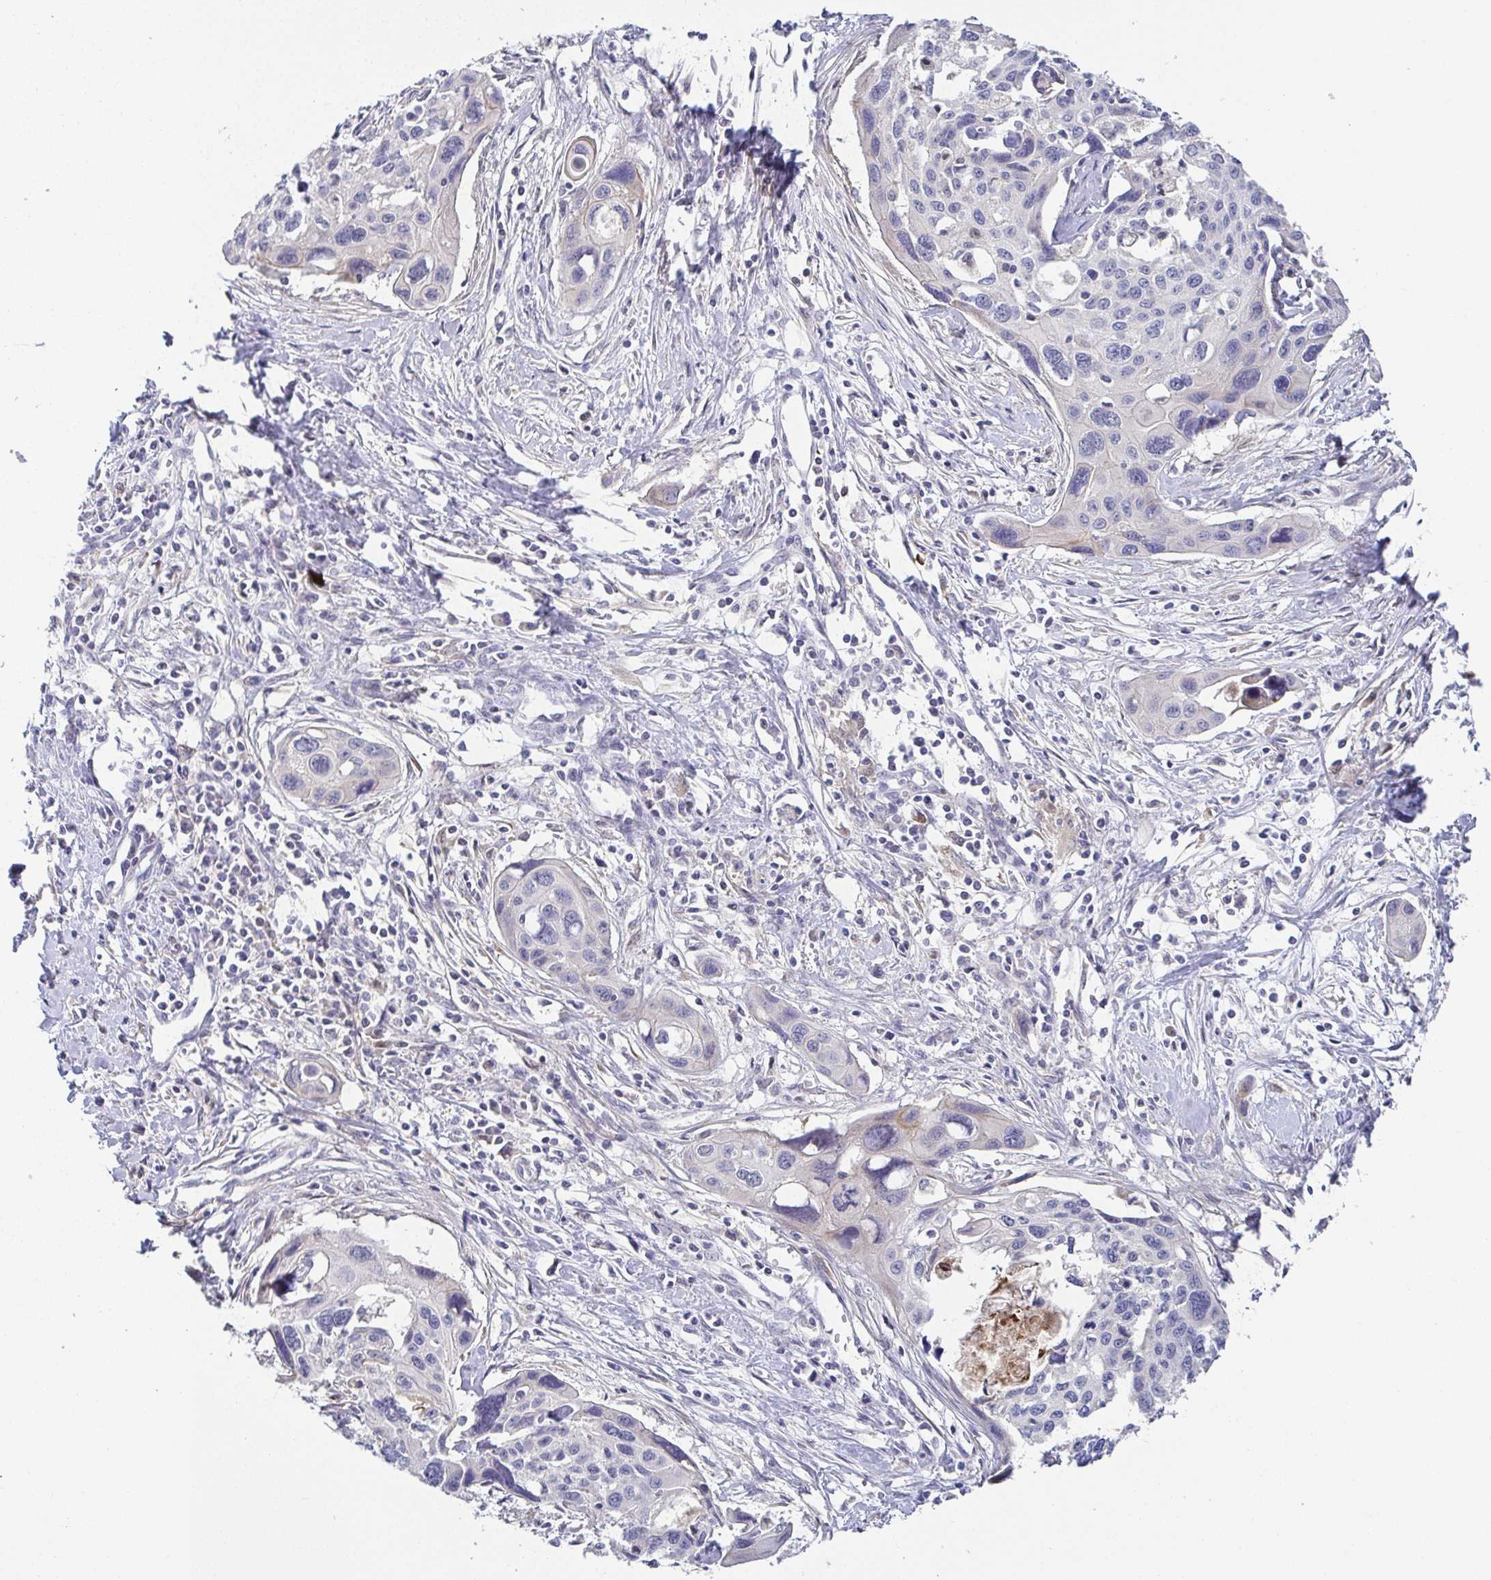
{"staining": {"intensity": "negative", "quantity": "none", "location": "none"}, "tissue": "cervical cancer", "cell_type": "Tumor cells", "image_type": "cancer", "snomed": [{"axis": "morphology", "description": "Squamous cell carcinoma, NOS"}, {"axis": "topography", "description": "Cervix"}], "caption": "Tumor cells show no significant staining in squamous cell carcinoma (cervical). Nuclei are stained in blue.", "gene": "RNASE7", "patient": {"sex": "female", "age": 31}}